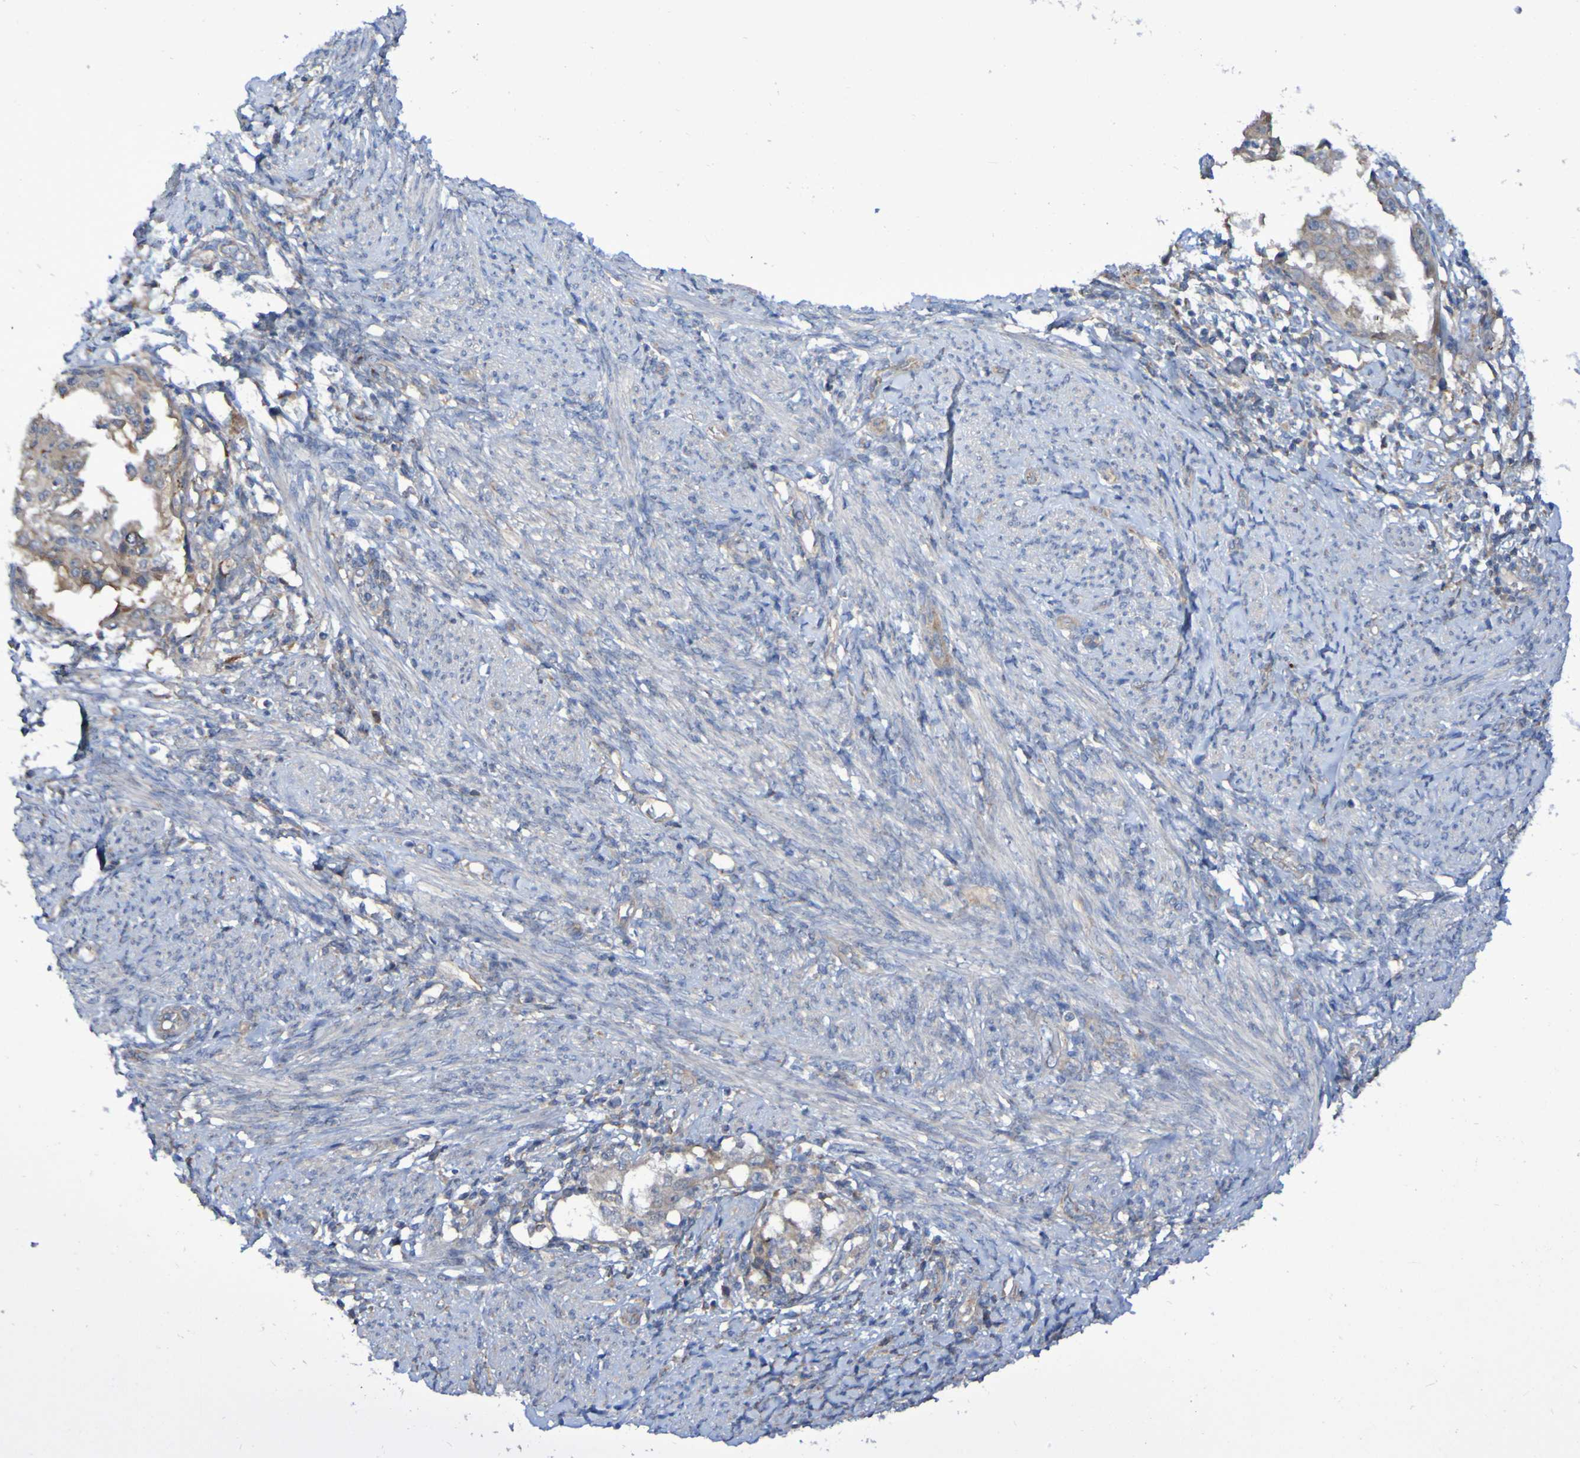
{"staining": {"intensity": "weak", "quantity": ">75%", "location": "cytoplasmic/membranous"}, "tissue": "endometrial cancer", "cell_type": "Tumor cells", "image_type": "cancer", "snomed": [{"axis": "morphology", "description": "Adenocarcinoma, NOS"}, {"axis": "topography", "description": "Endometrium"}], "caption": "Protein staining of endometrial cancer (adenocarcinoma) tissue demonstrates weak cytoplasmic/membranous staining in approximately >75% of tumor cells.", "gene": "LMBRD2", "patient": {"sex": "female", "age": 85}}